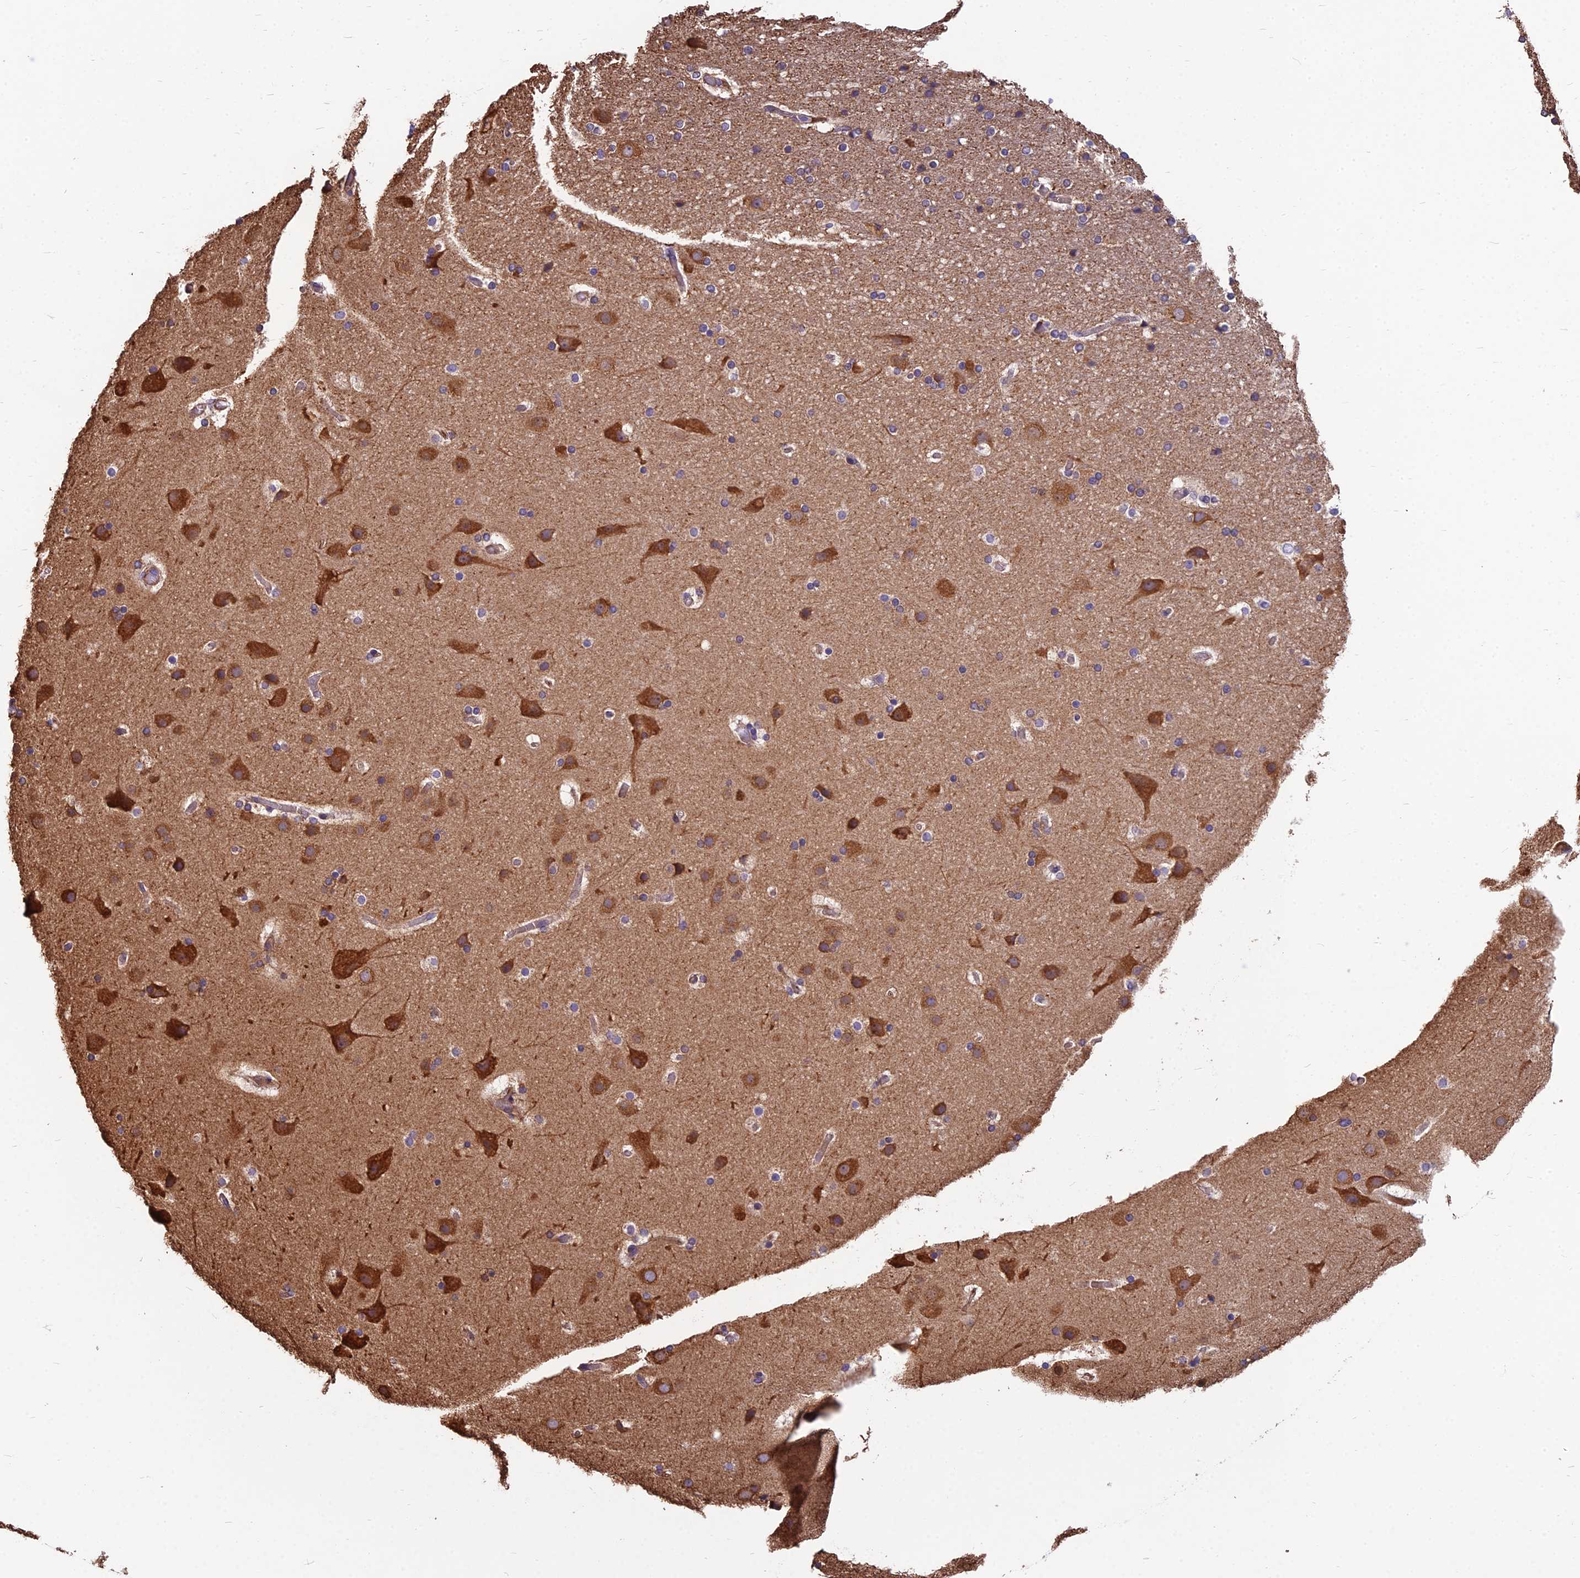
{"staining": {"intensity": "weak", "quantity": "25%-75%", "location": "cytoplasmic/membranous"}, "tissue": "cerebral cortex", "cell_type": "Endothelial cells", "image_type": "normal", "snomed": [{"axis": "morphology", "description": "Normal tissue, NOS"}, {"axis": "topography", "description": "Cerebral cortex"}], "caption": "Human cerebral cortex stained for a protein (brown) demonstrates weak cytoplasmic/membranous positive positivity in approximately 25%-75% of endothelial cells.", "gene": "SPDL1", "patient": {"sex": "male", "age": 57}}